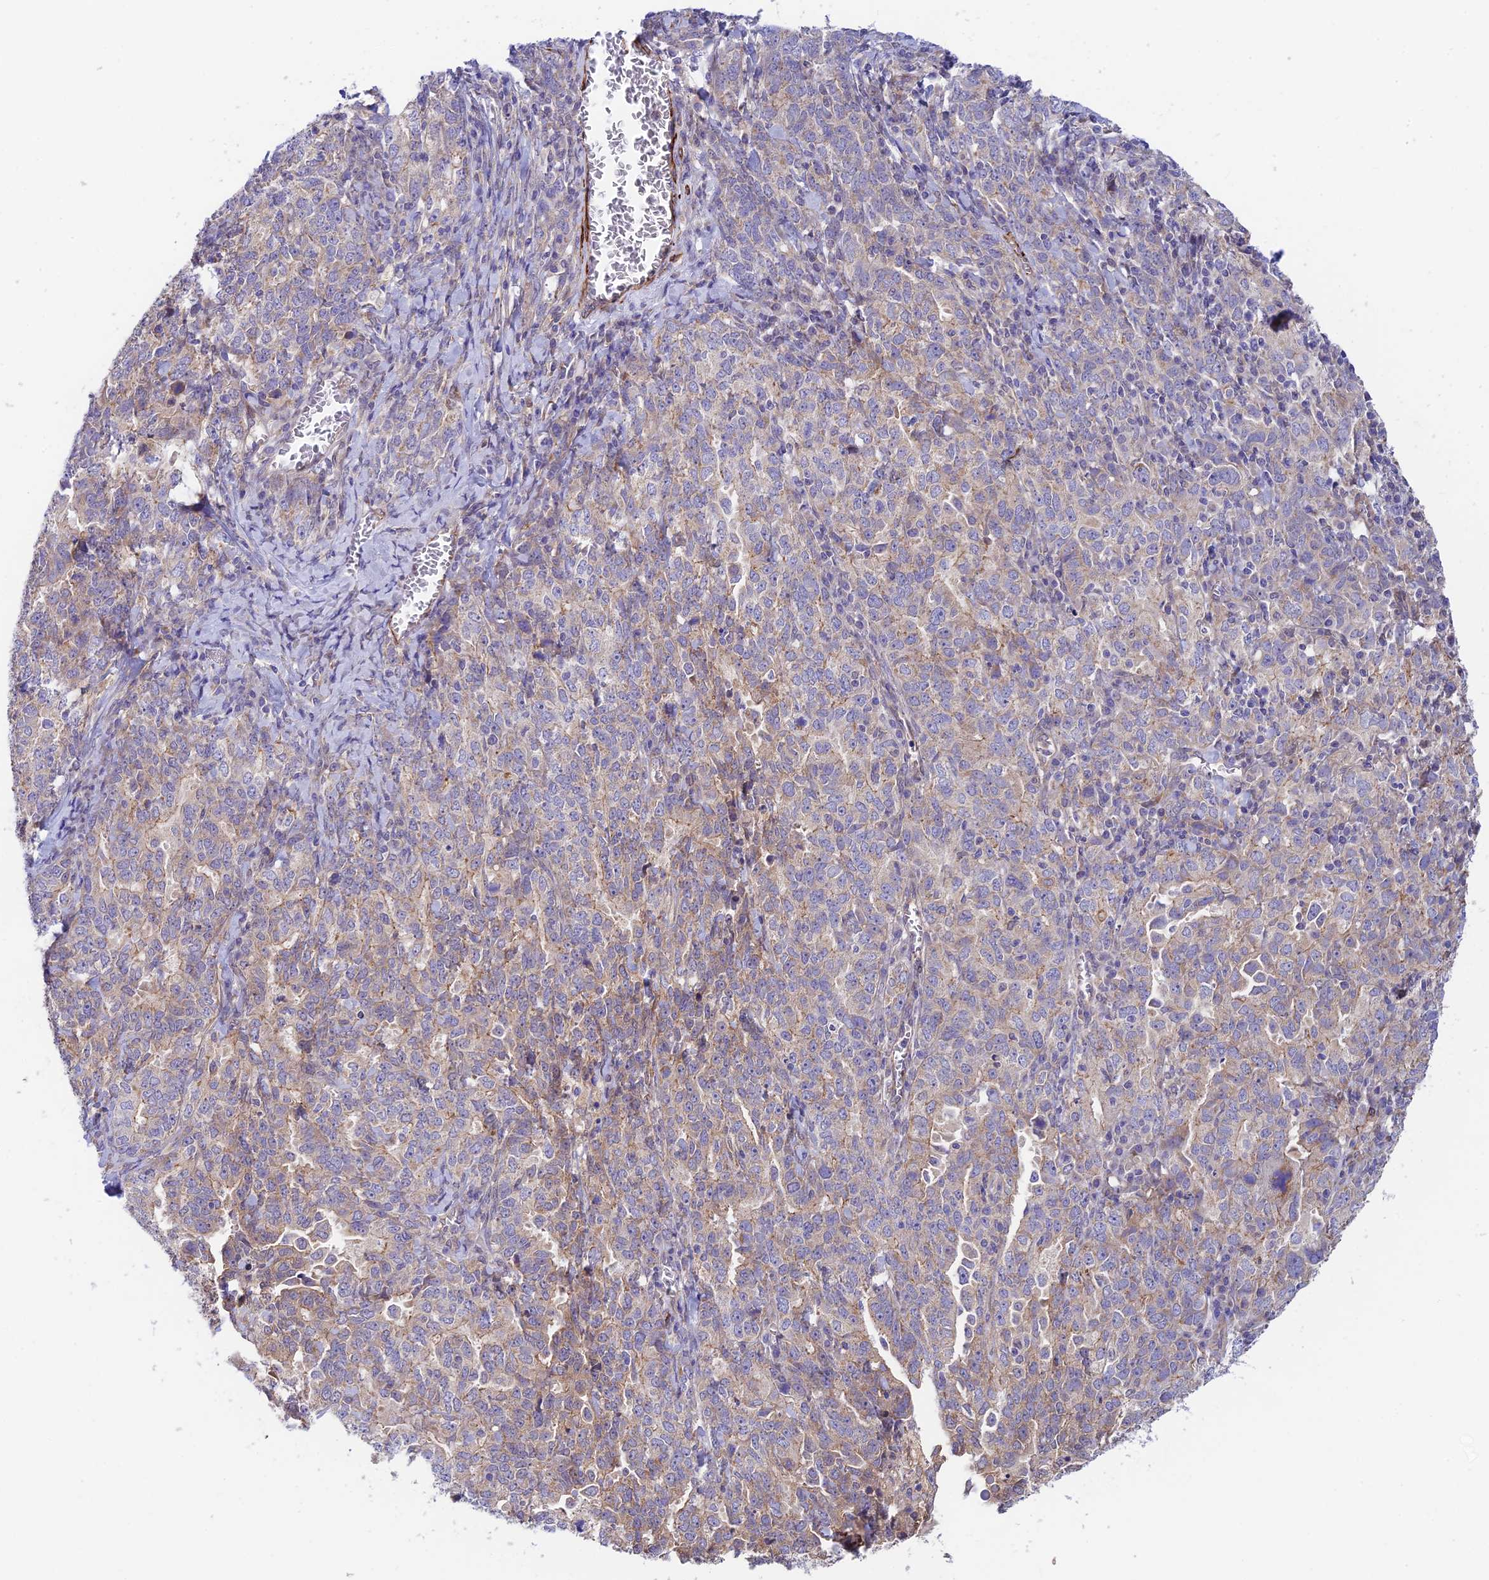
{"staining": {"intensity": "weak", "quantity": "25%-75%", "location": "cytoplasmic/membranous"}, "tissue": "ovarian cancer", "cell_type": "Tumor cells", "image_type": "cancer", "snomed": [{"axis": "morphology", "description": "Carcinoma, endometroid"}, {"axis": "topography", "description": "Ovary"}], "caption": "Protein staining reveals weak cytoplasmic/membranous staining in about 25%-75% of tumor cells in ovarian endometroid carcinoma.", "gene": "ANKRD50", "patient": {"sex": "female", "age": 62}}